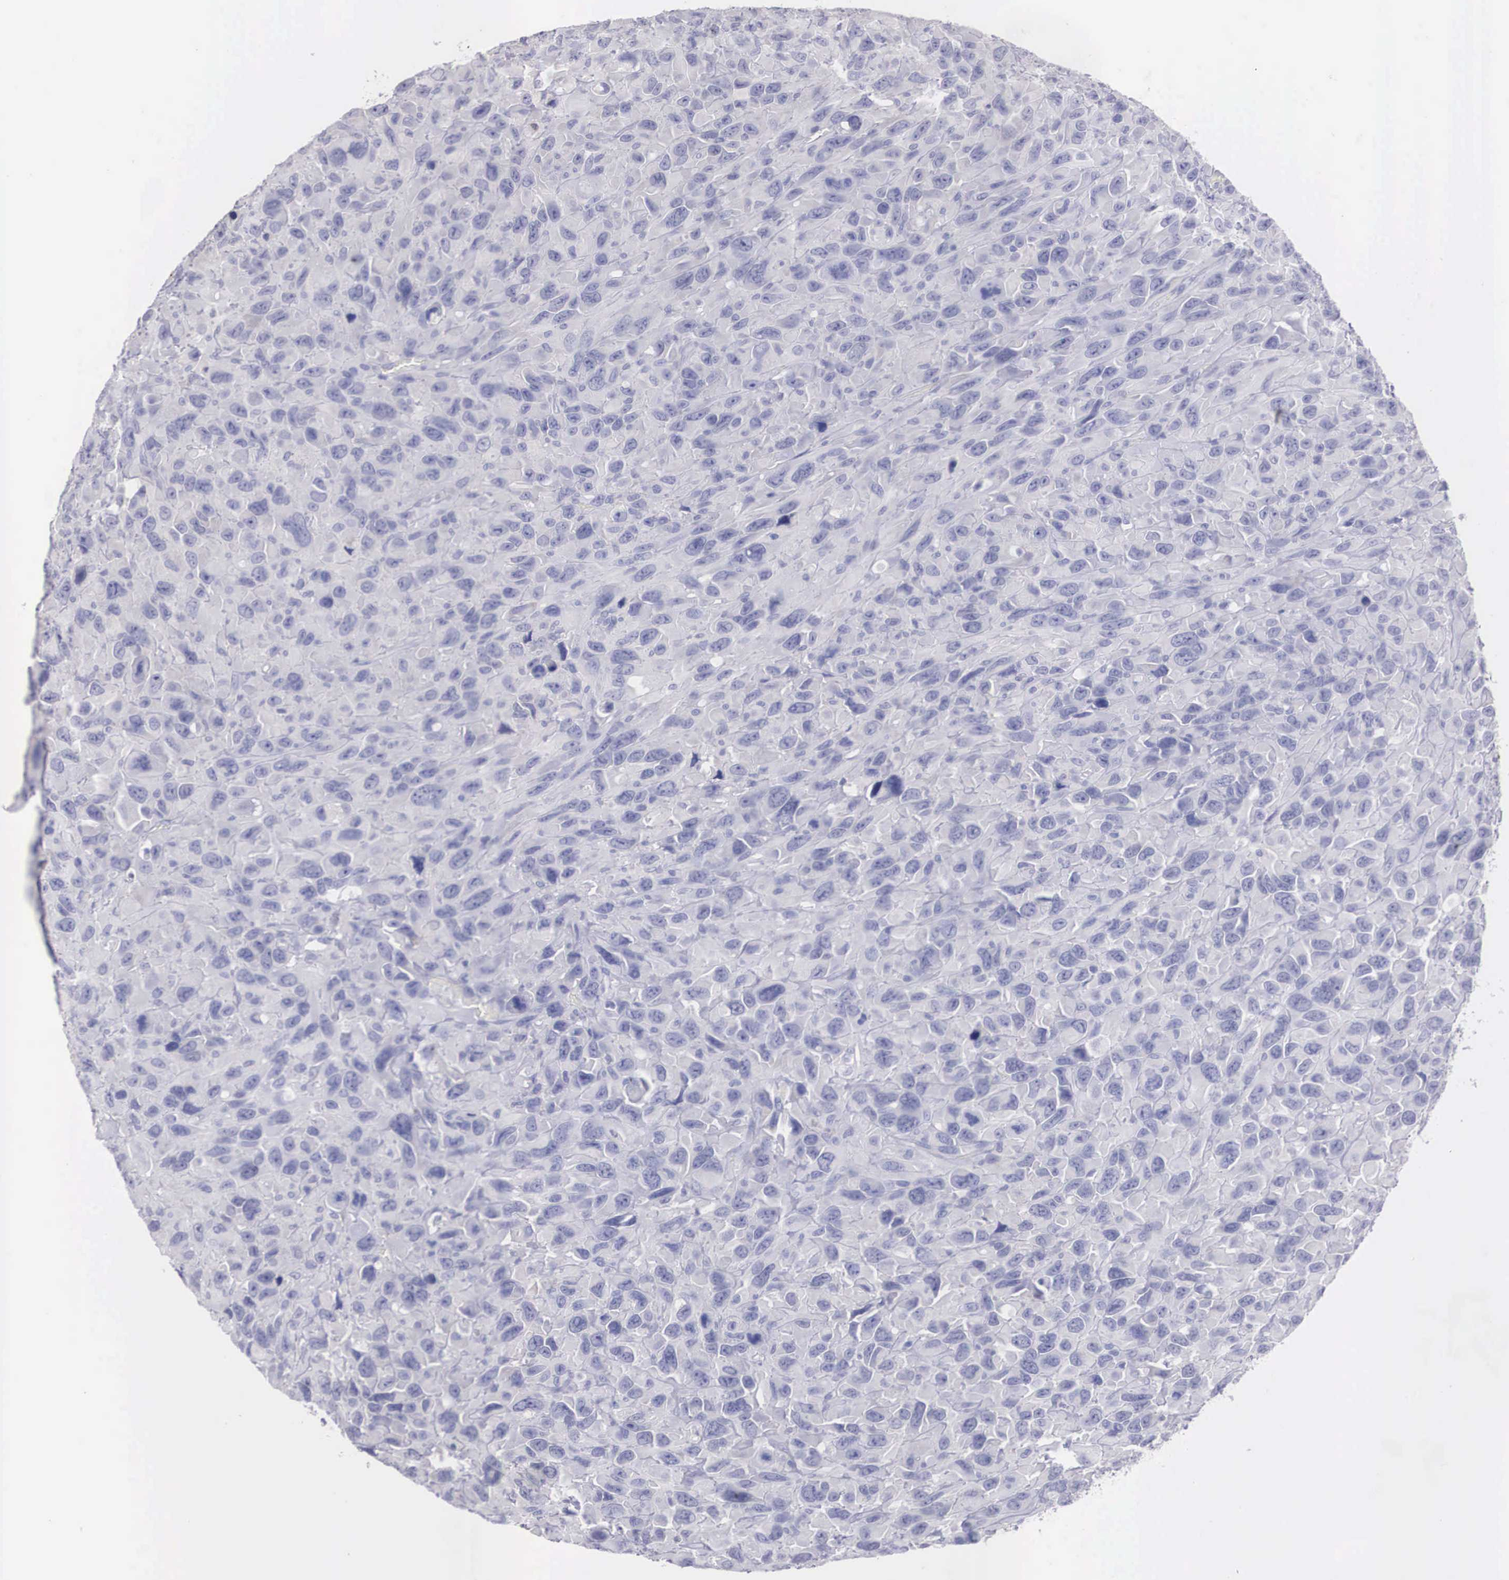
{"staining": {"intensity": "negative", "quantity": "none", "location": "none"}, "tissue": "renal cancer", "cell_type": "Tumor cells", "image_type": "cancer", "snomed": [{"axis": "morphology", "description": "Adenocarcinoma, NOS"}, {"axis": "topography", "description": "Kidney"}], "caption": "DAB (3,3'-diaminobenzidine) immunohistochemical staining of renal cancer shows no significant expression in tumor cells.", "gene": "REPS2", "patient": {"sex": "male", "age": 79}}